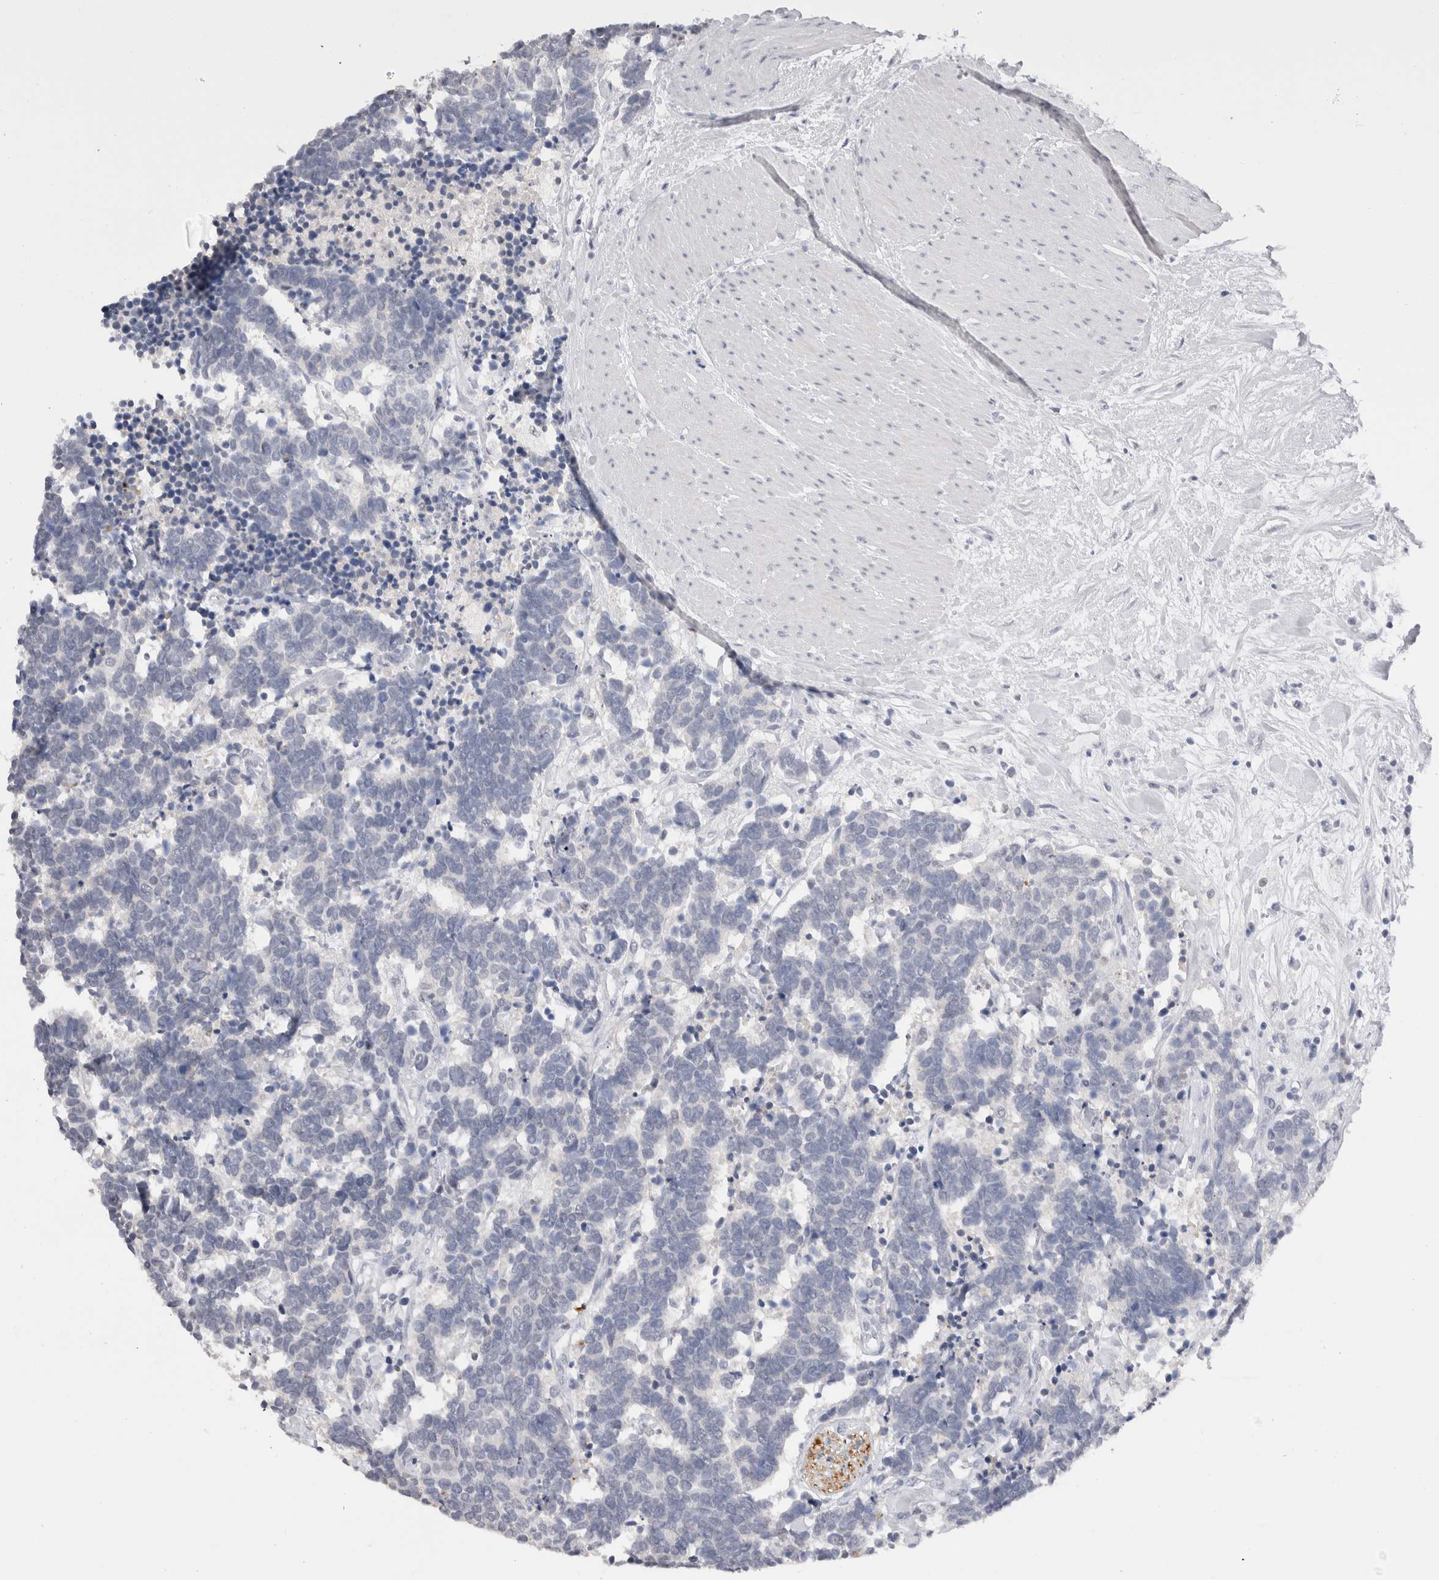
{"staining": {"intensity": "negative", "quantity": "none", "location": "none"}, "tissue": "carcinoid", "cell_type": "Tumor cells", "image_type": "cancer", "snomed": [{"axis": "morphology", "description": "Carcinoma, NOS"}, {"axis": "morphology", "description": "Carcinoid, malignant, NOS"}, {"axis": "topography", "description": "Urinary bladder"}], "caption": "This is an immunohistochemistry micrograph of human carcinoid (malignant). There is no expression in tumor cells.", "gene": "CADM3", "patient": {"sex": "male", "age": 57}}